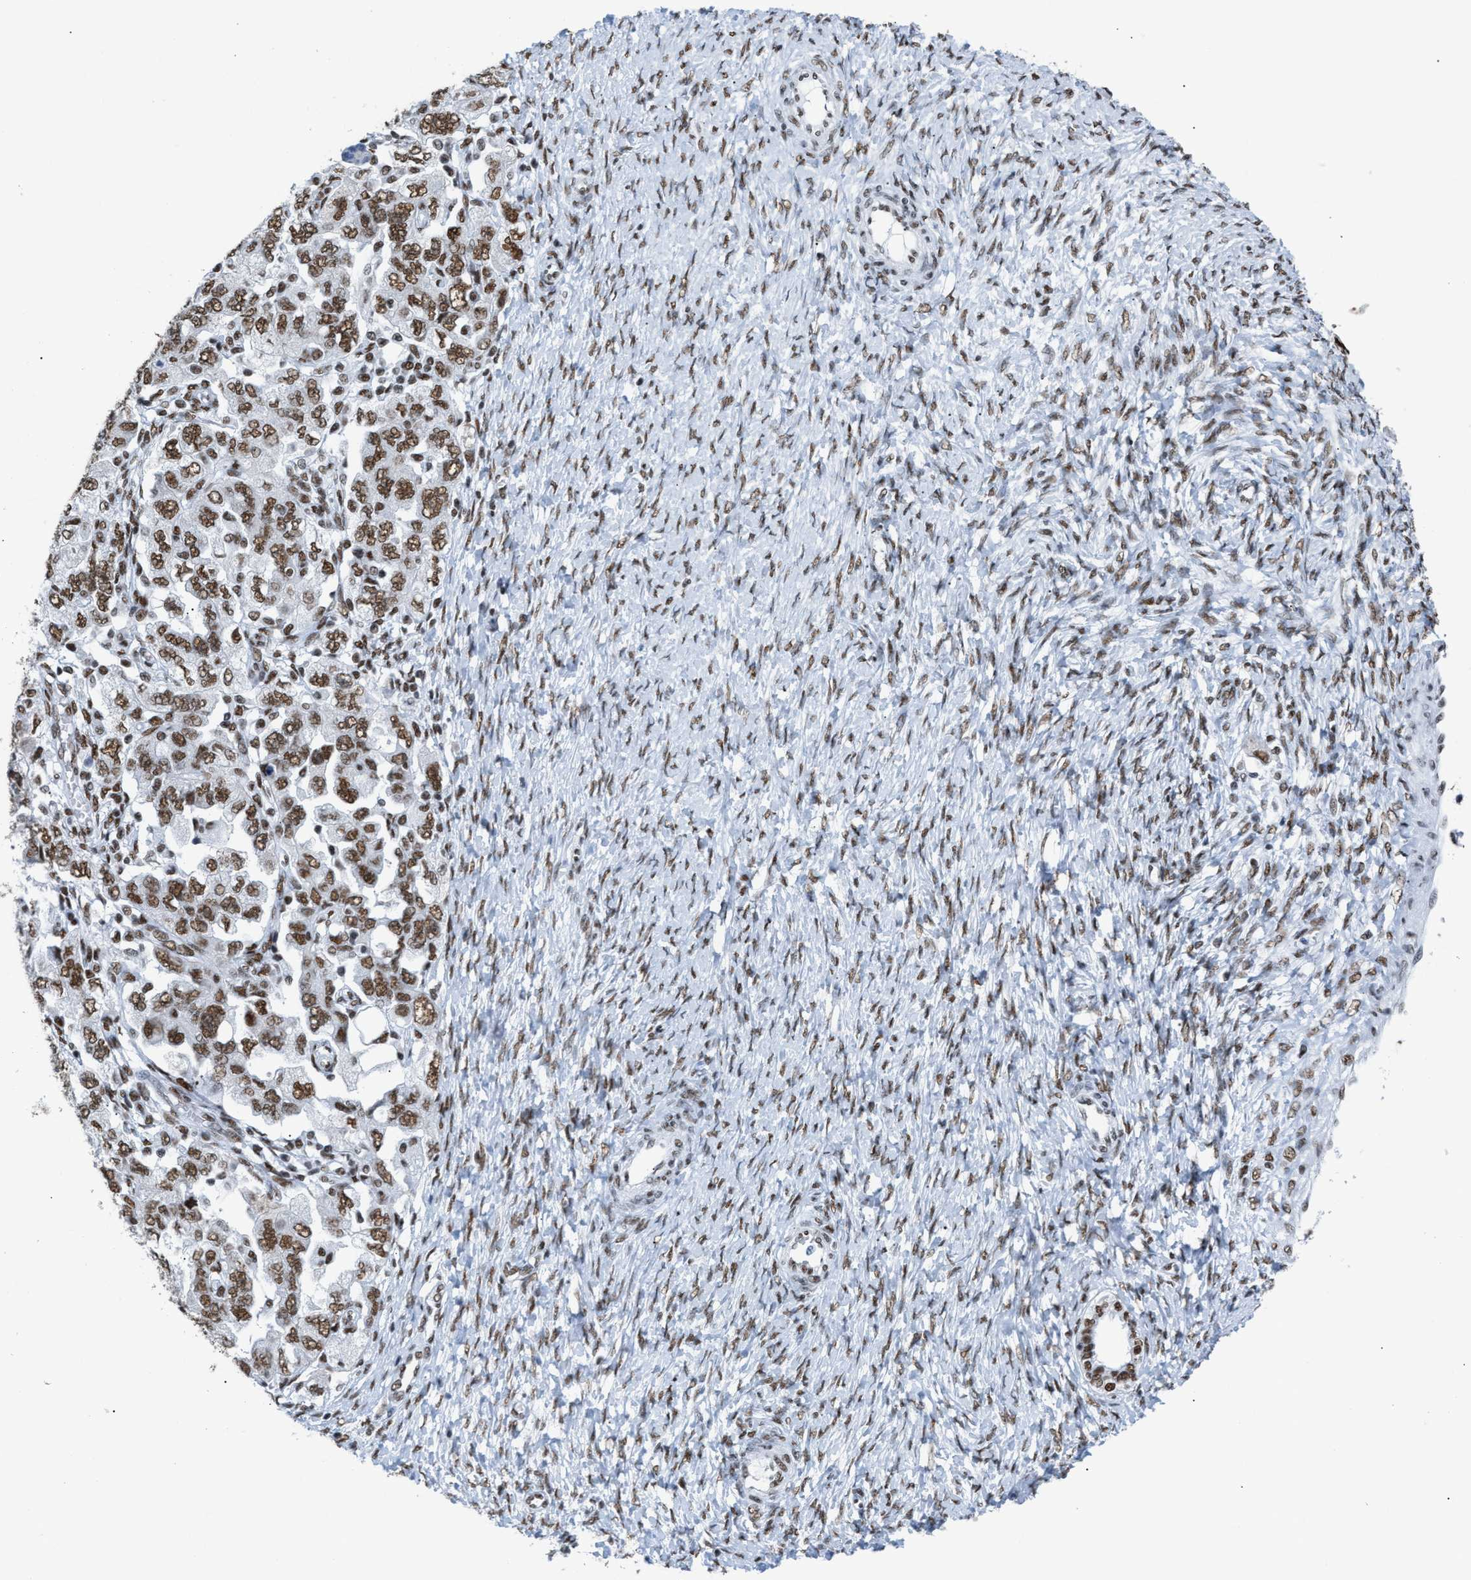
{"staining": {"intensity": "moderate", "quantity": ">75%", "location": "nuclear"}, "tissue": "ovarian cancer", "cell_type": "Tumor cells", "image_type": "cancer", "snomed": [{"axis": "morphology", "description": "Carcinoma, NOS"}, {"axis": "morphology", "description": "Cystadenocarcinoma, serous, NOS"}, {"axis": "topography", "description": "Ovary"}], "caption": "Moderate nuclear expression is identified in about >75% of tumor cells in ovarian cancer (carcinoma).", "gene": "CCAR2", "patient": {"sex": "female", "age": 69}}